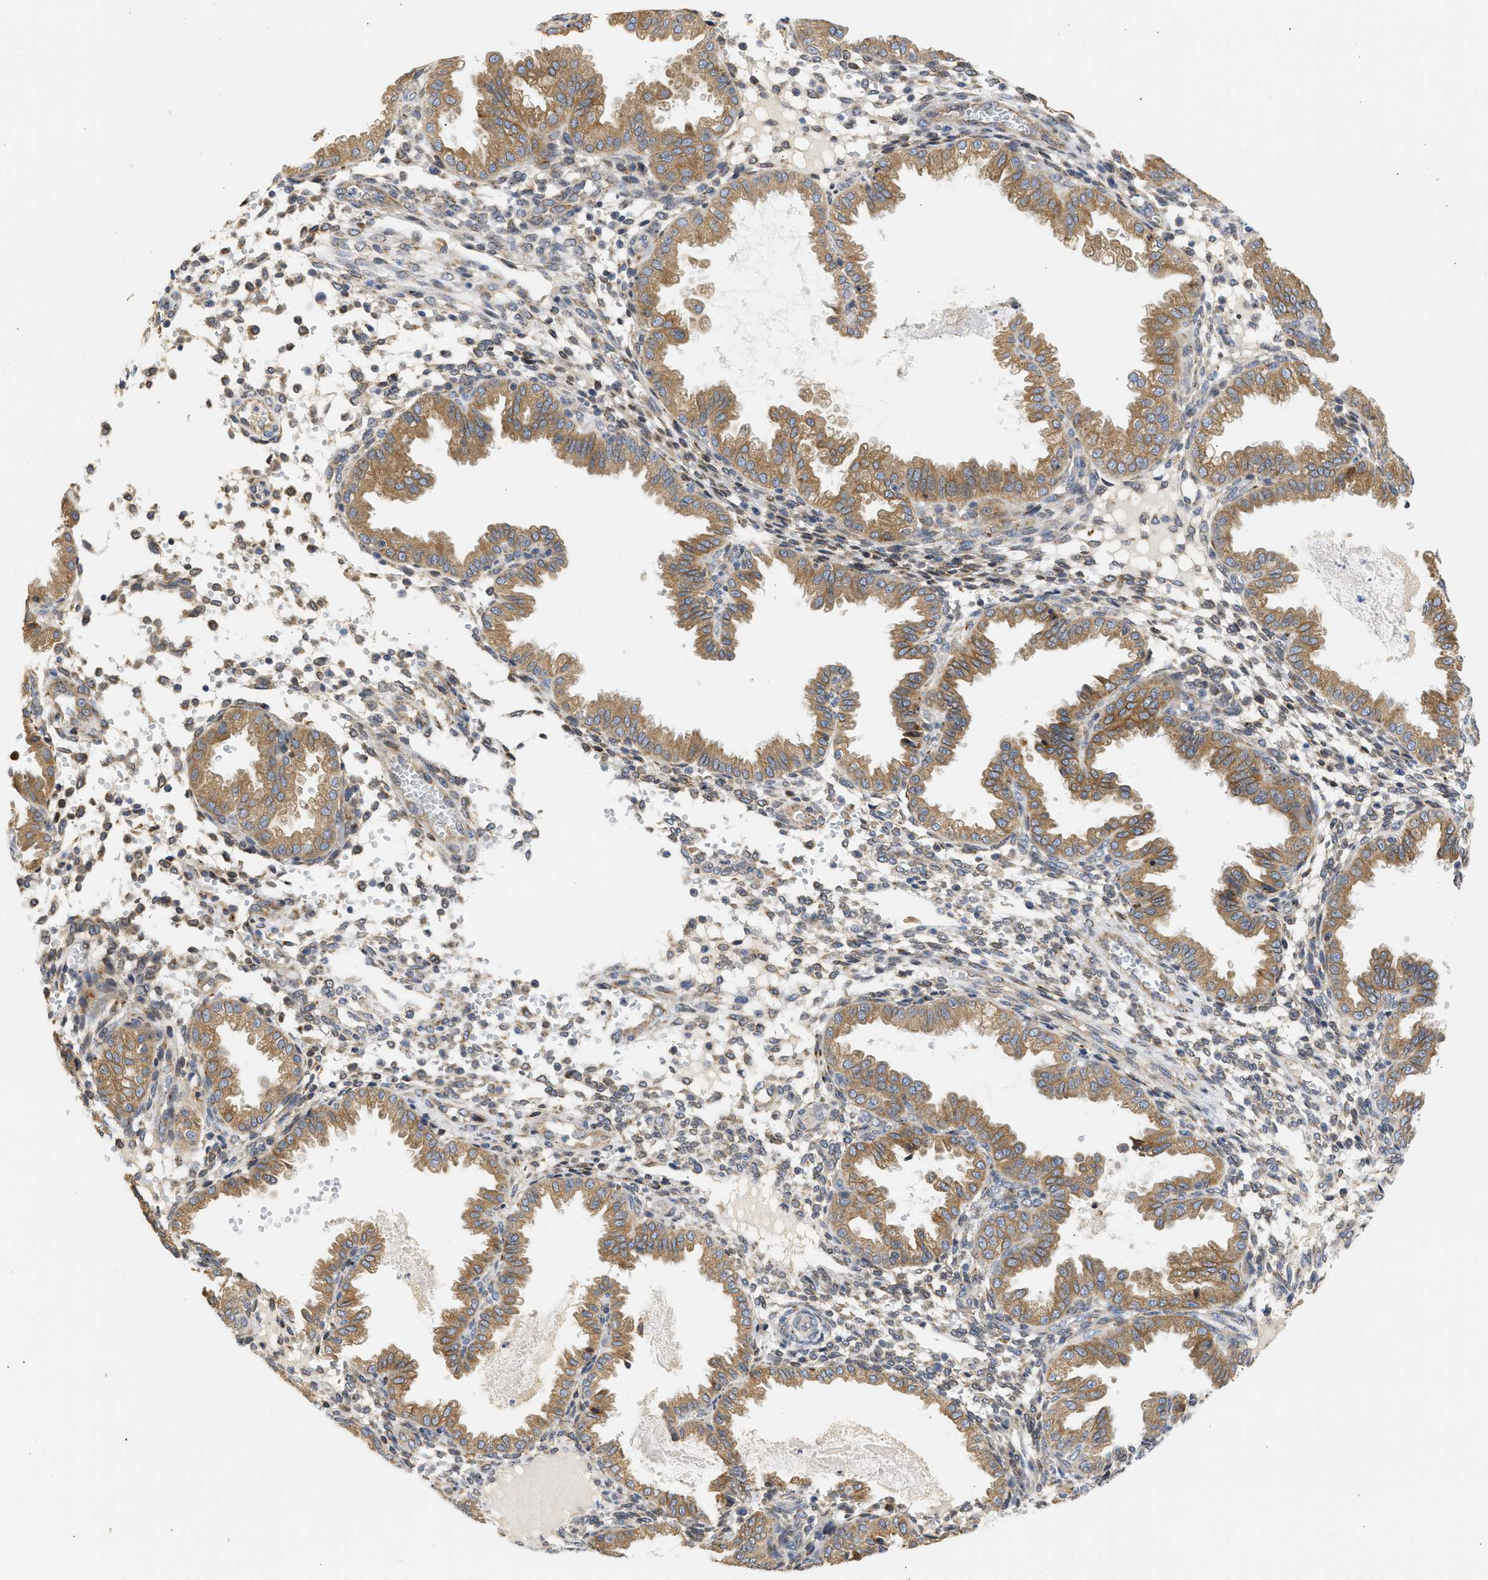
{"staining": {"intensity": "moderate", "quantity": "25%-75%", "location": "cytoplasmic/membranous"}, "tissue": "endometrium", "cell_type": "Cells in endometrial stroma", "image_type": "normal", "snomed": [{"axis": "morphology", "description": "Normal tissue, NOS"}, {"axis": "topography", "description": "Endometrium"}], "caption": "Immunohistochemistry (DAB) staining of unremarkable endometrium reveals moderate cytoplasmic/membranous protein expression in about 25%-75% of cells in endometrial stroma. (DAB (3,3'-diaminobenzidine) IHC, brown staining for protein, blue staining for nuclei).", "gene": "TMED1", "patient": {"sex": "female", "age": 33}}